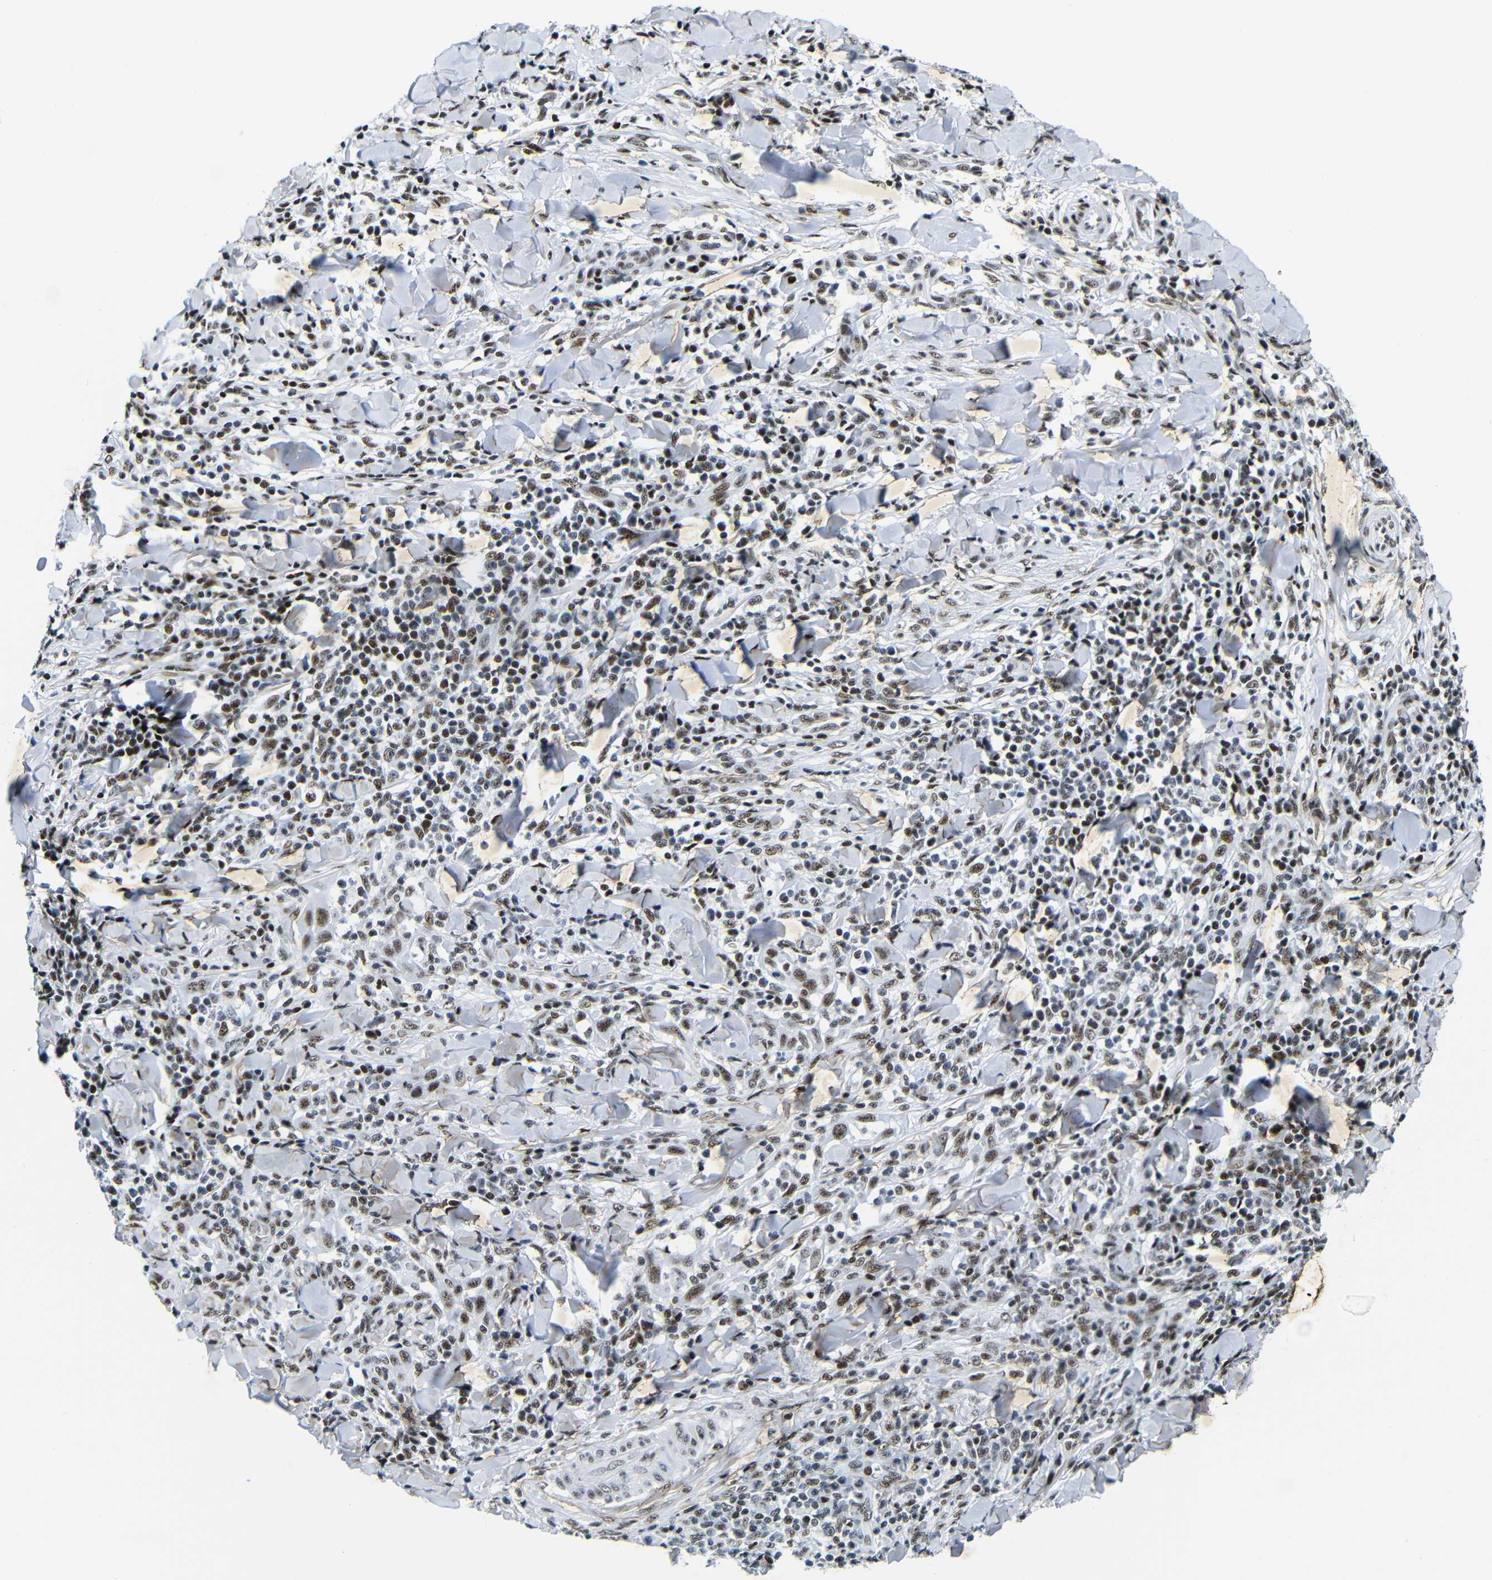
{"staining": {"intensity": "moderate", "quantity": ">75%", "location": "cytoplasmic/membranous"}, "tissue": "skin cancer", "cell_type": "Tumor cells", "image_type": "cancer", "snomed": [{"axis": "morphology", "description": "Squamous cell carcinoma, NOS"}, {"axis": "topography", "description": "Skin"}], "caption": "IHC (DAB (3,3'-diaminobenzidine)) staining of skin squamous cell carcinoma shows moderate cytoplasmic/membranous protein expression in about >75% of tumor cells. (DAB (3,3'-diaminobenzidine) = brown stain, brightfield microscopy at high magnification).", "gene": "SRSF1", "patient": {"sex": "male", "age": 24}}